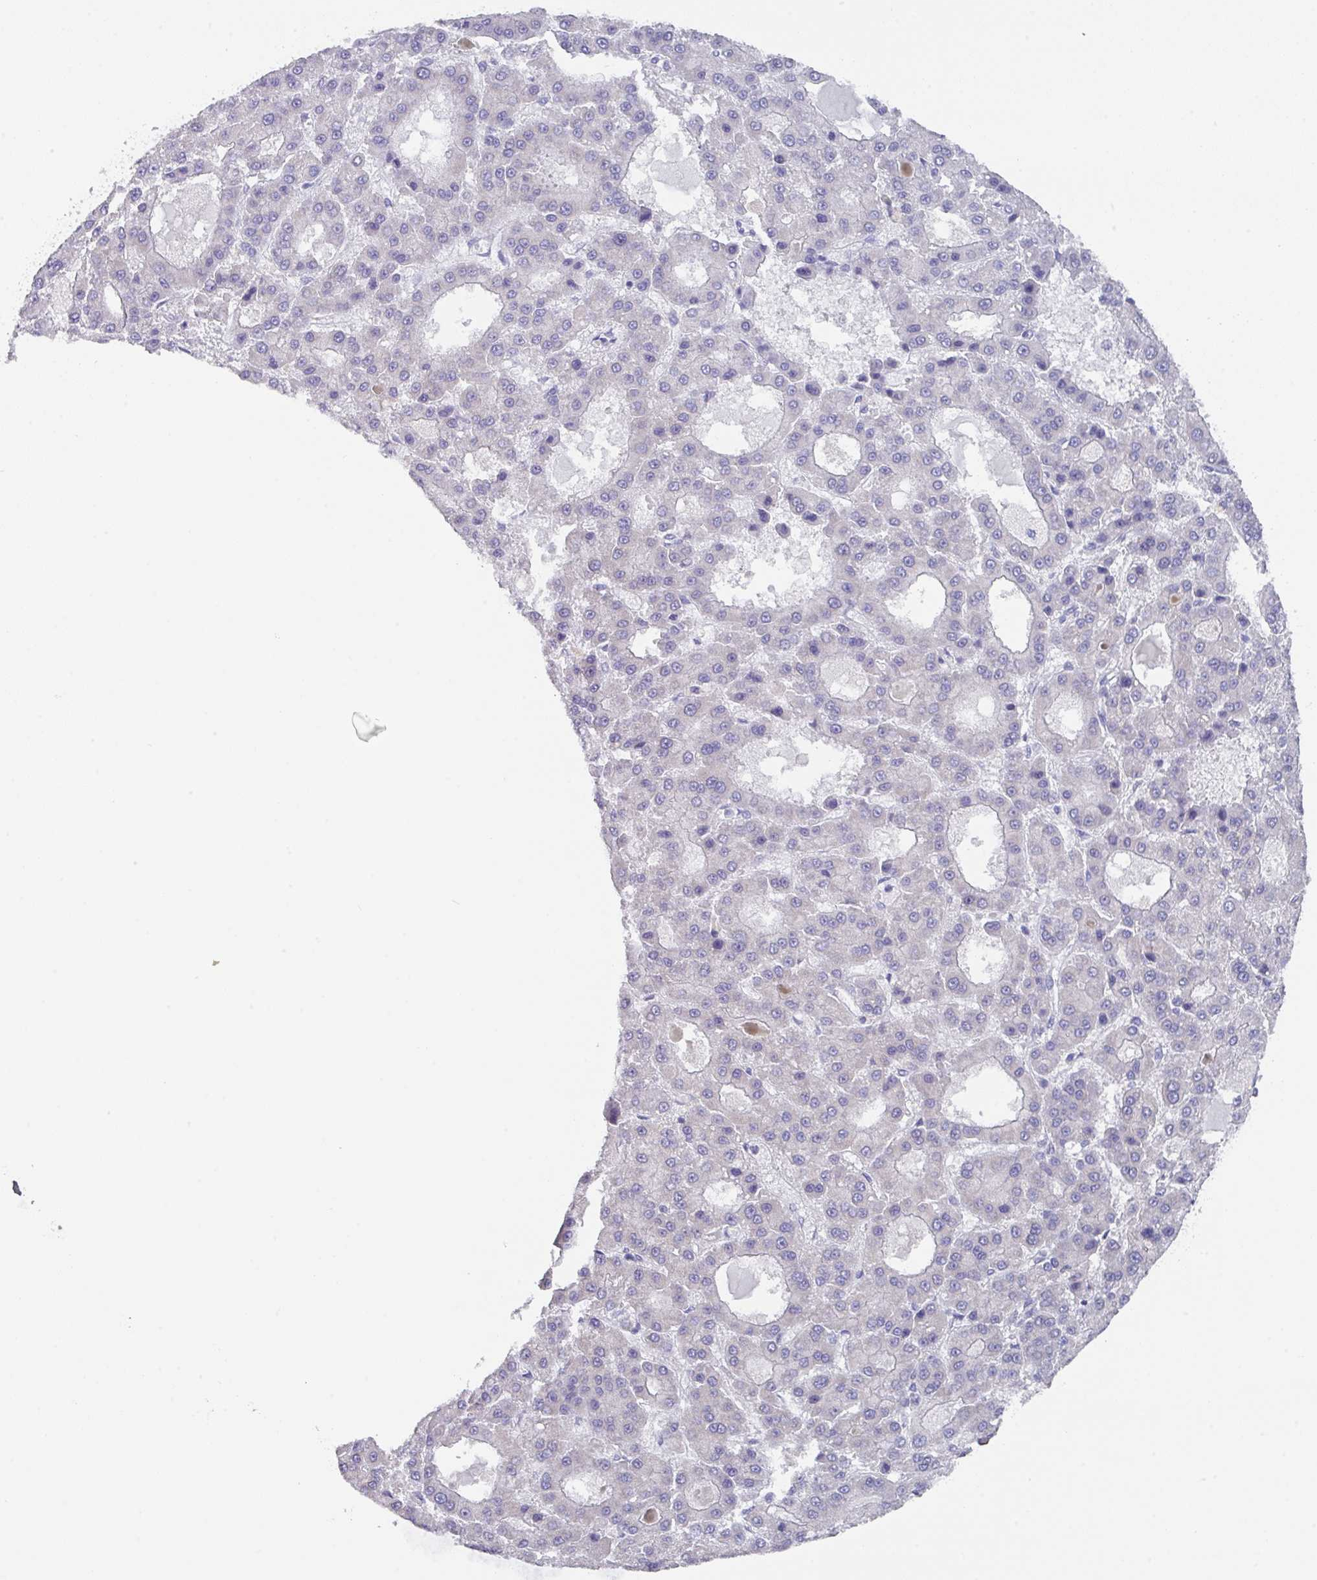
{"staining": {"intensity": "negative", "quantity": "none", "location": "none"}, "tissue": "liver cancer", "cell_type": "Tumor cells", "image_type": "cancer", "snomed": [{"axis": "morphology", "description": "Carcinoma, Hepatocellular, NOS"}, {"axis": "topography", "description": "Liver"}], "caption": "This is an immunohistochemistry (IHC) image of liver hepatocellular carcinoma. There is no positivity in tumor cells.", "gene": "DAZL", "patient": {"sex": "male", "age": 70}}